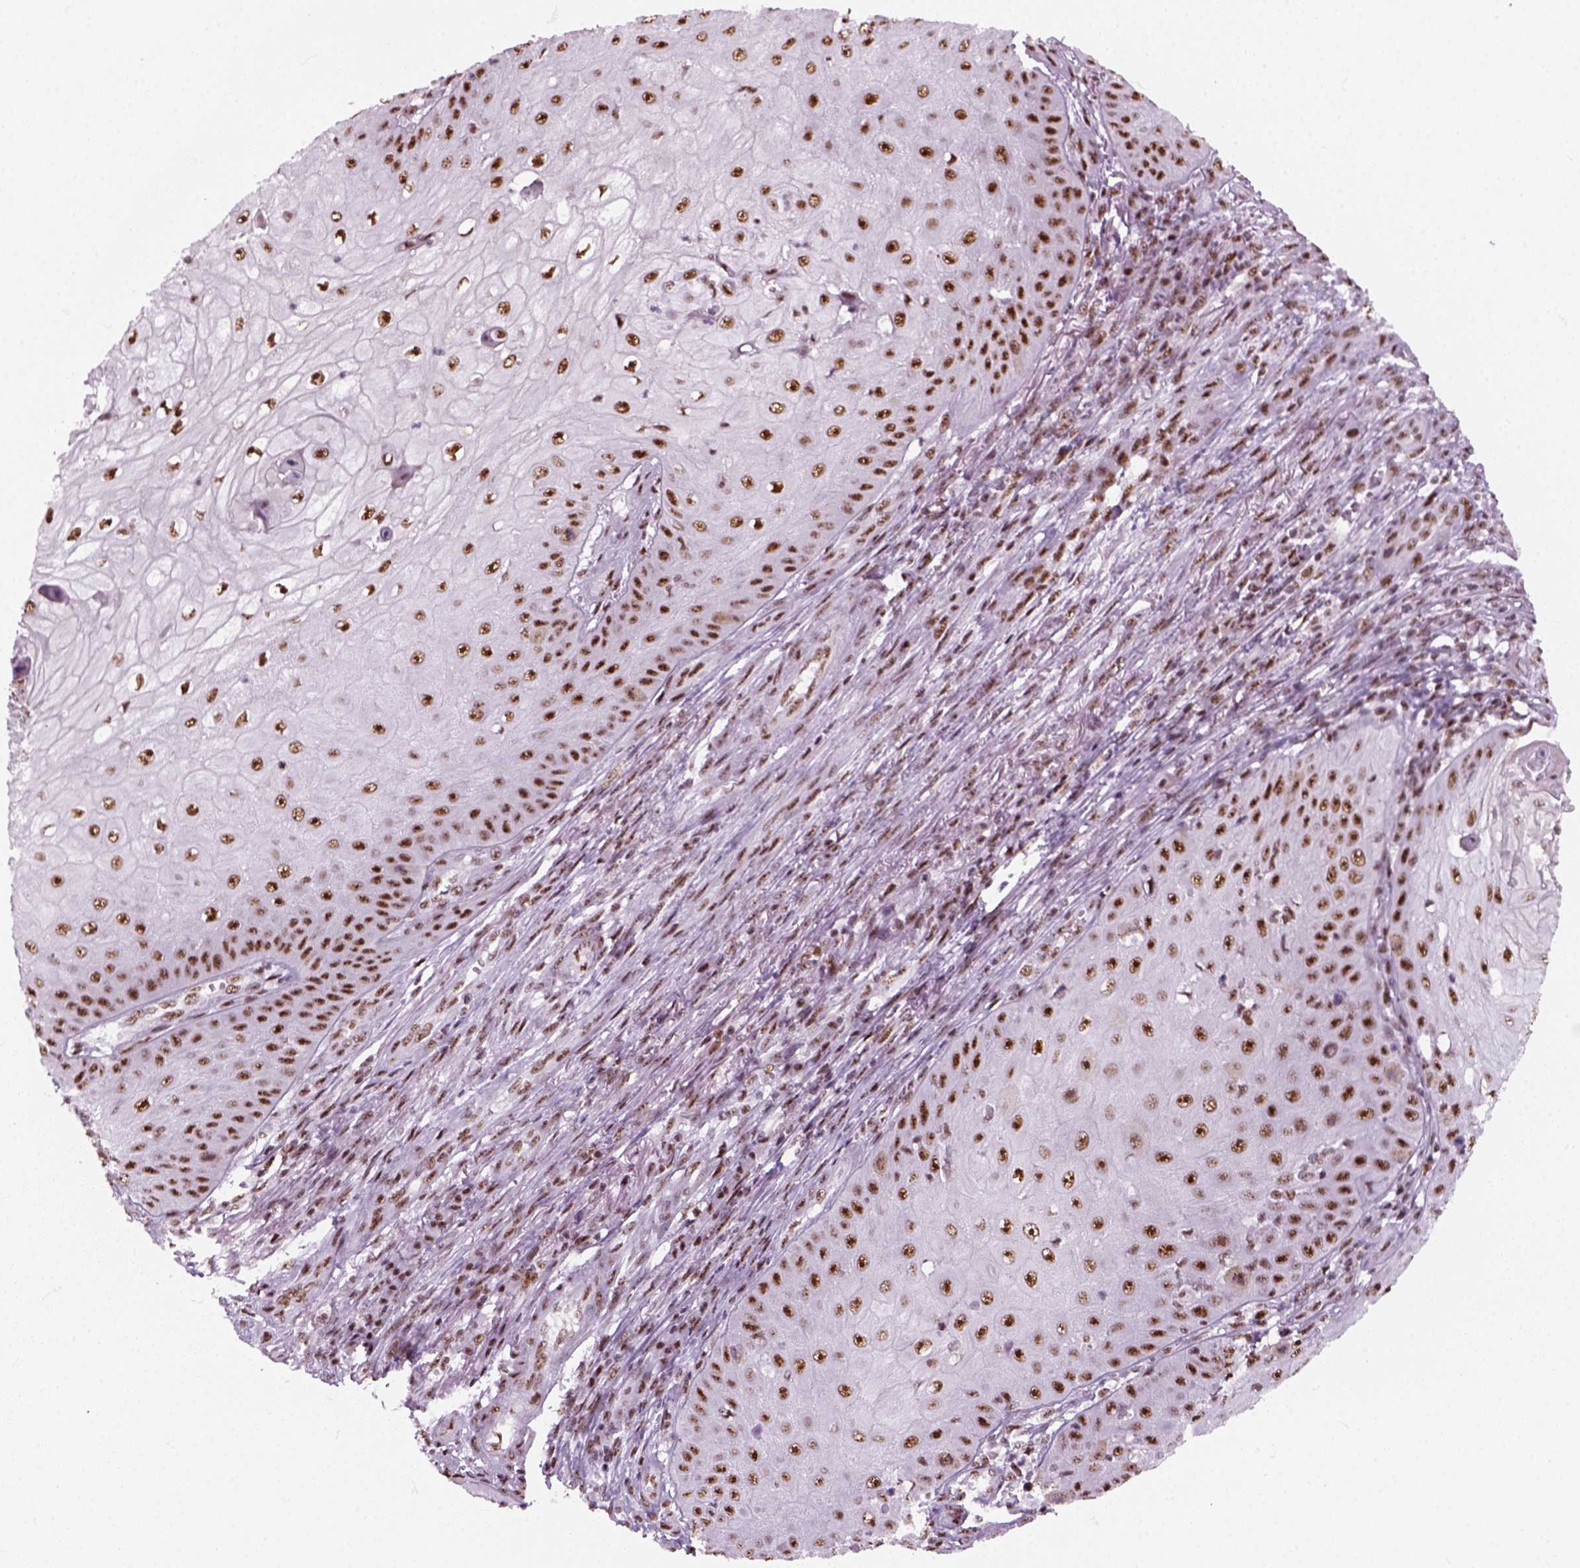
{"staining": {"intensity": "strong", "quantity": ">75%", "location": "nuclear"}, "tissue": "skin cancer", "cell_type": "Tumor cells", "image_type": "cancer", "snomed": [{"axis": "morphology", "description": "Squamous cell carcinoma, NOS"}, {"axis": "topography", "description": "Skin"}], "caption": "Skin squamous cell carcinoma stained with a brown dye demonstrates strong nuclear positive expression in about >75% of tumor cells.", "gene": "GTF2F1", "patient": {"sex": "male", "age": 70}}